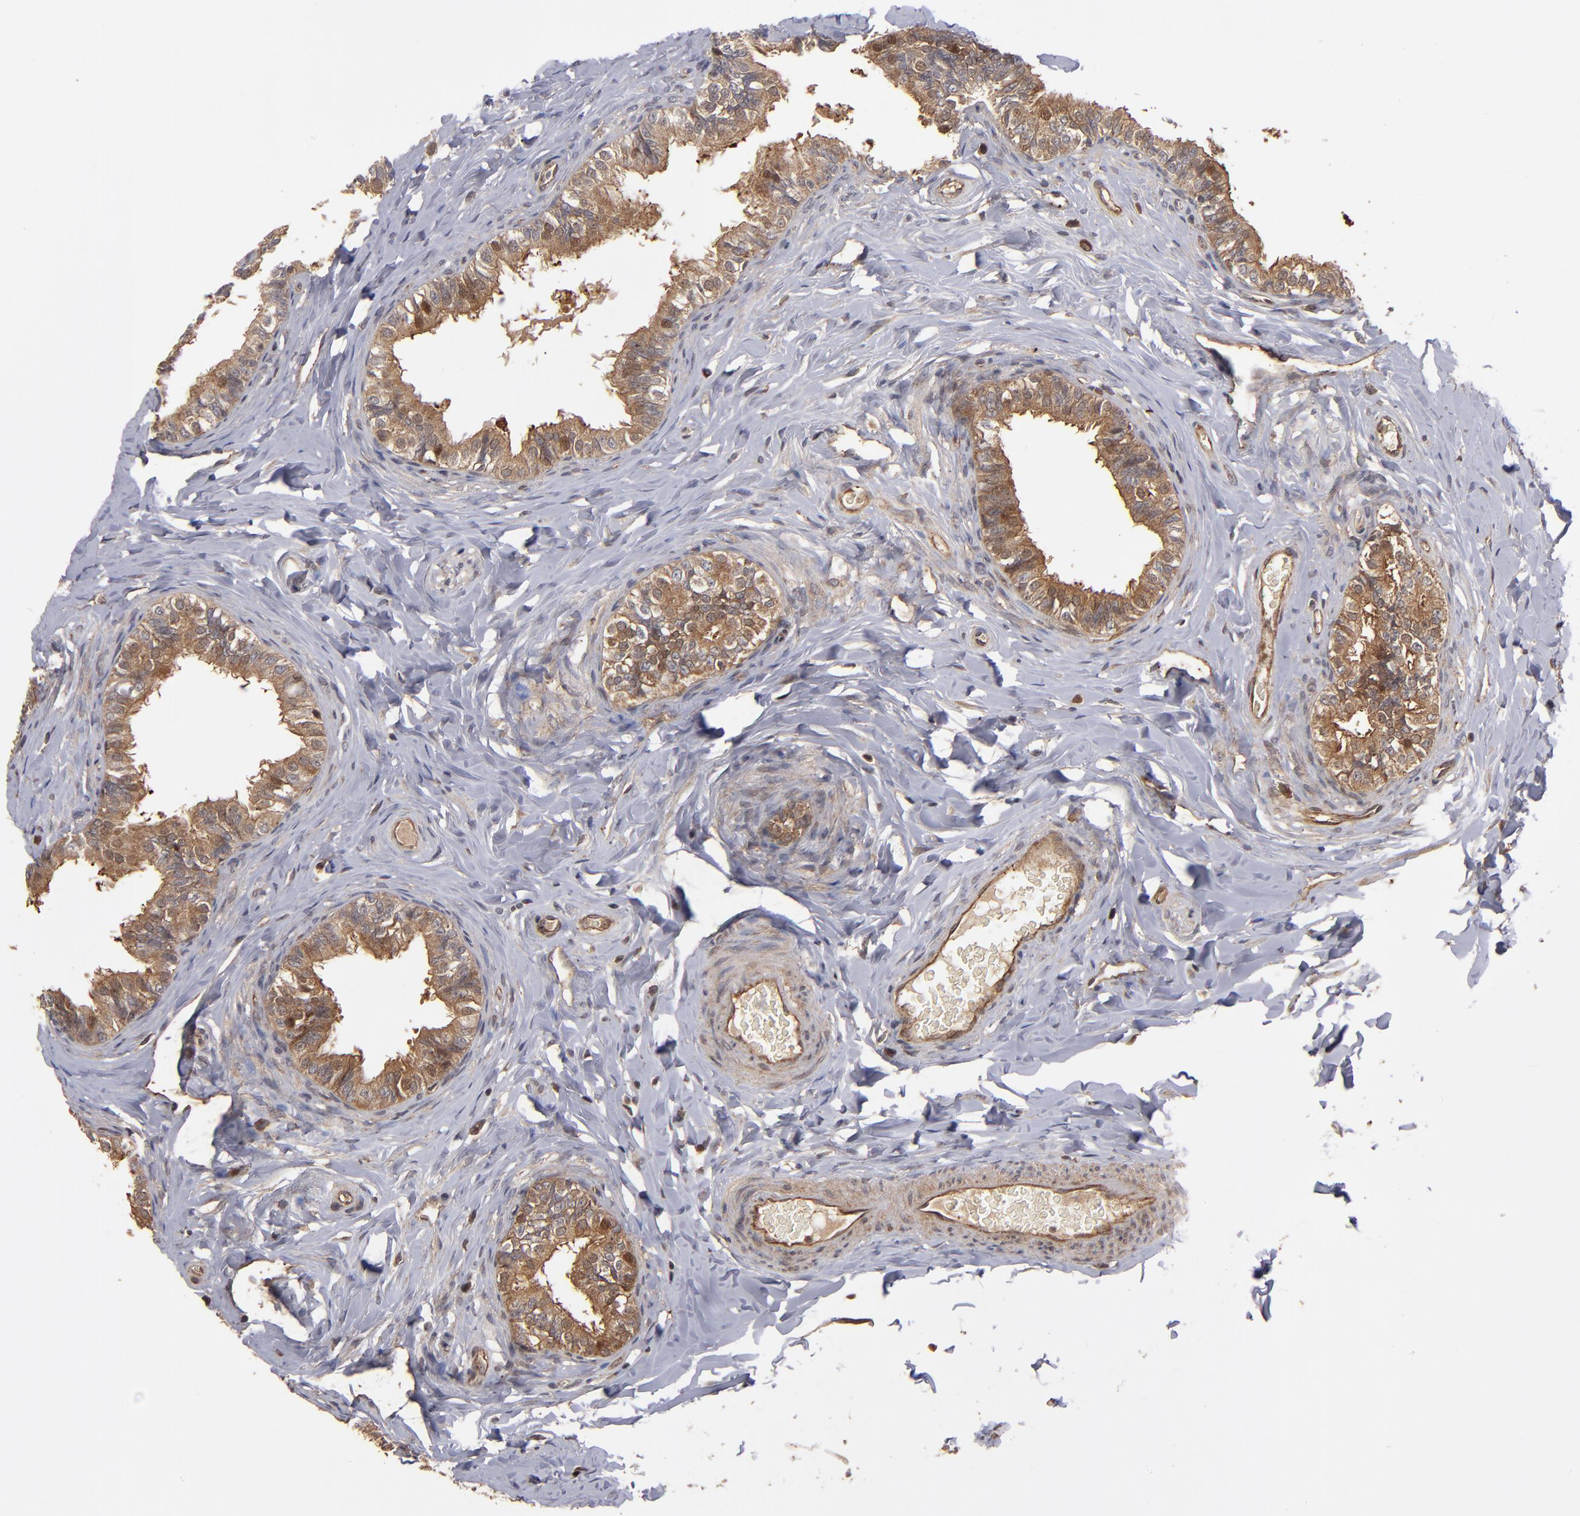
{"staining": {"intensity": "moderate", "quantity": ">75%", "location": "cytoplasmic/membranous"}, "tissue": "epididymis", "cell_type": "Glandular cells", "image_type": "normal", "snomed": [{"axis": "morphology", "description": "Normal tissue, NOS"}, {"axis": "topography", "description": "Soft tissue"}, {"axis": "topography", "description": "Epididymis"}], "caption": "The micrograph reveals staining of benign epididymis, revealing moderate cytoplasmic/membranous protein expression (brown color) within glandular cells.", "gene": "BDKRB1", "patient": {"sex": "male", "age": 26}}